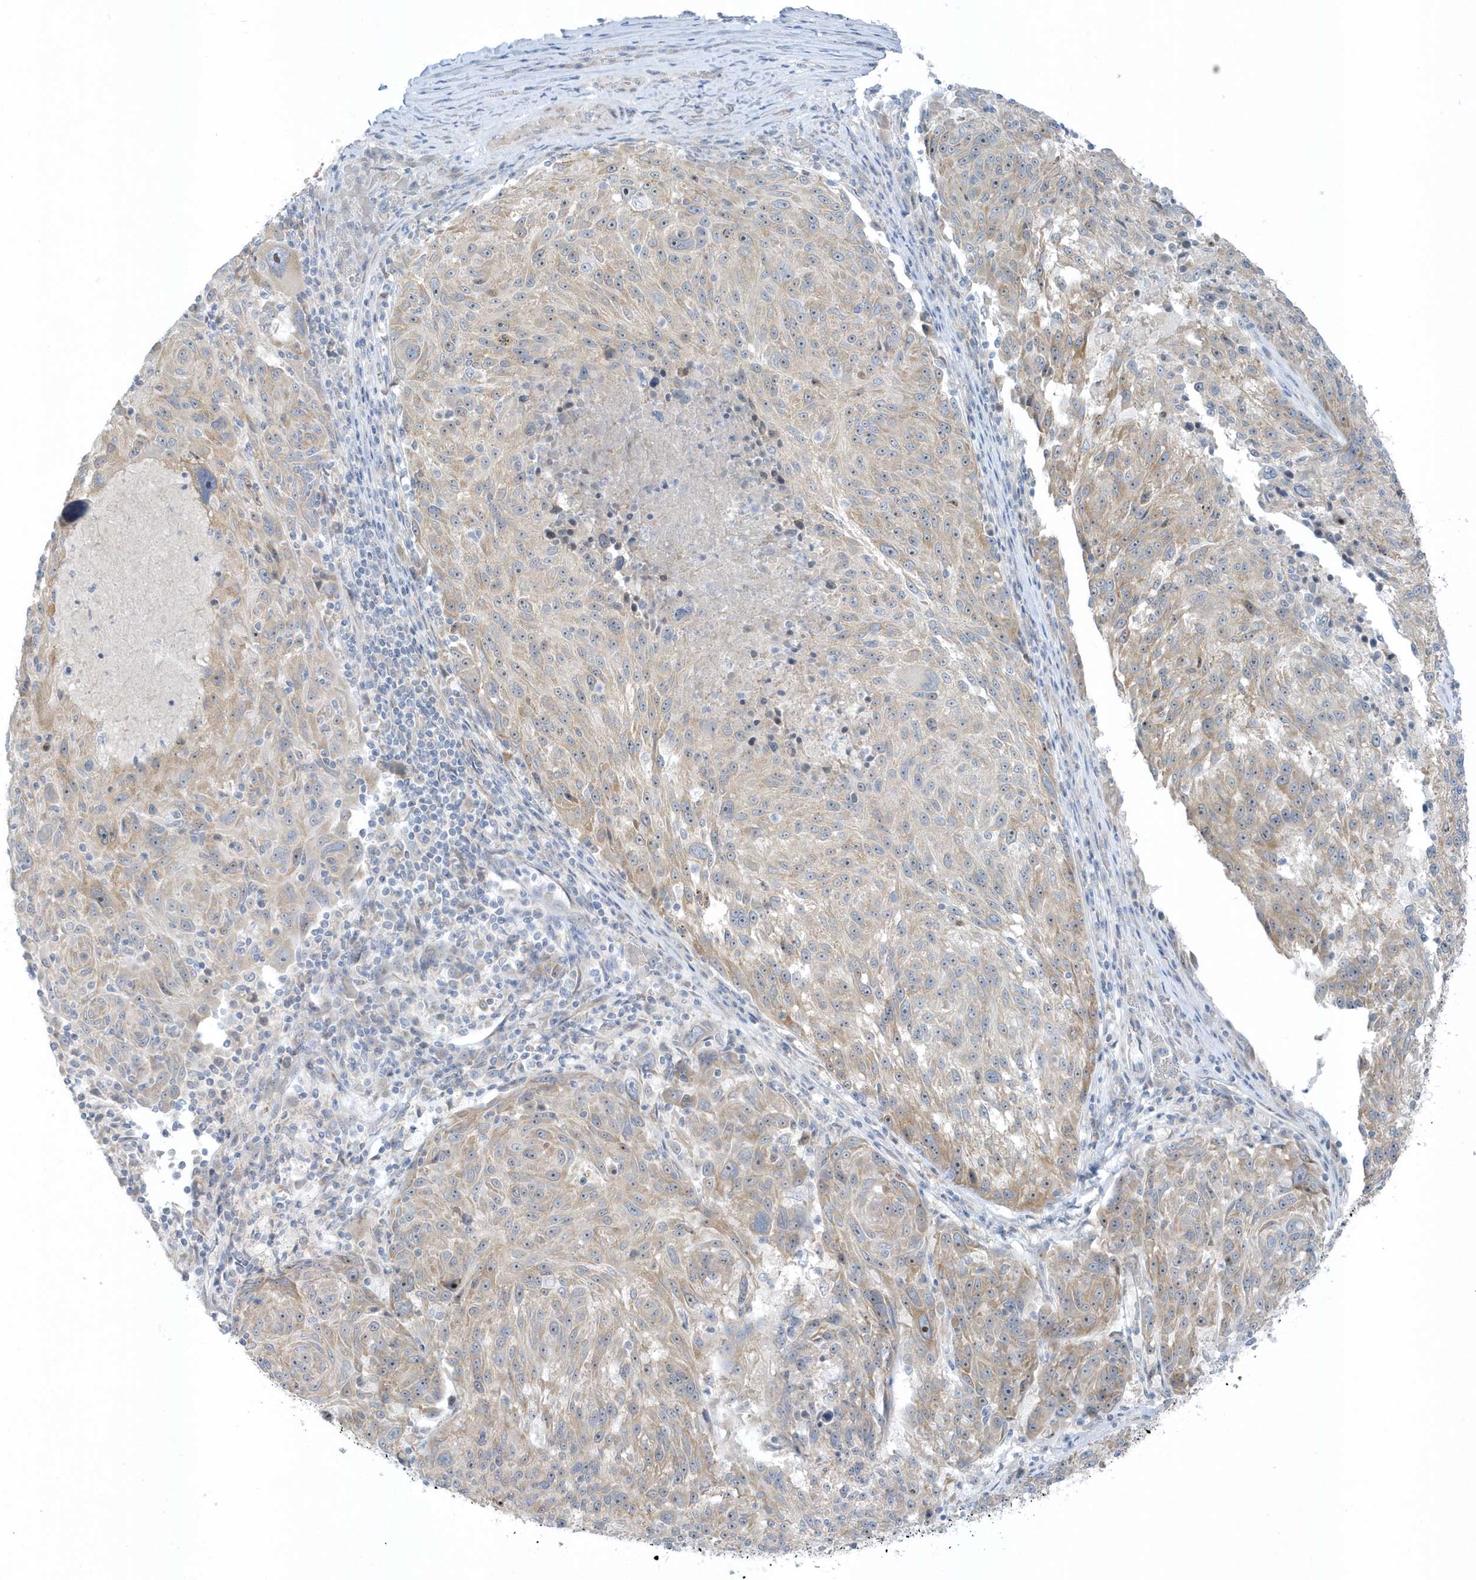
{"staining": {"intensity": "weak", "quantity": ">75%", "location": "cytoplasmic/membranous"}, "tissue": "melanoma", "cell_type": "Tumor cells", "image_type": "cancer", "snomed": [{"axis": "morphology", "description": "Malignant melanoma, NOS"}, {"axis": "topography", "description": "Skin"}], "caption": "Human melanoma stained for a protein (brown) exhibits weak cytoplasmic/membranous positive expression in about >75% of tumor cells.", "gene": "SCN3A", "patient": {"sex": "male", "age": 53}}